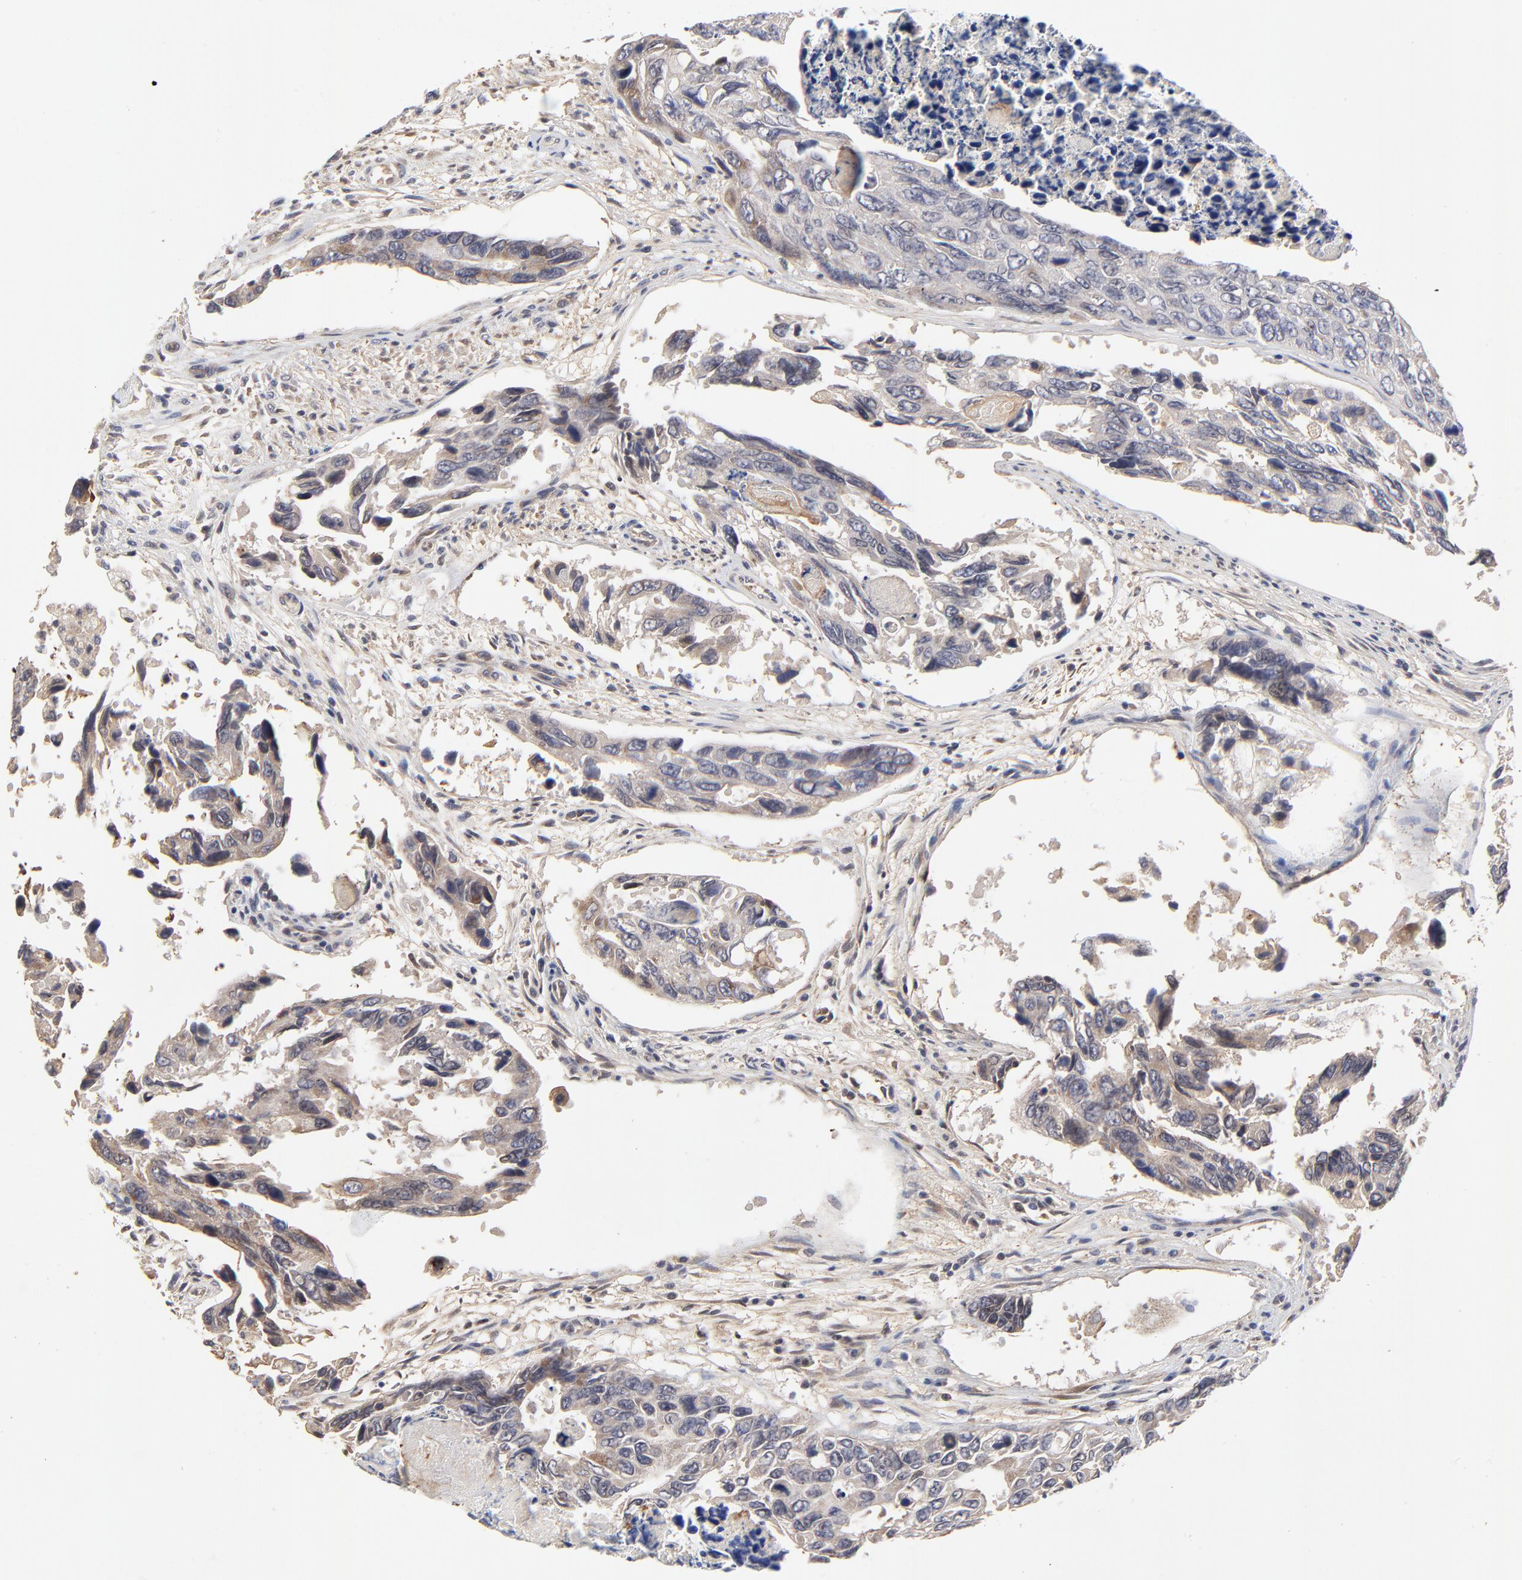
{"staining": {"intensity": "weak", "quantity": ">75%", "location": "cytoplasmic/membranous"}, "tissue": "colorectal cancer", "cell_type": "Tumor cells", "image_type": "cancer", "snomed": [{"axis": "morphology", "description": "Adenocarcinoma, NOS"}, {"axis": "topography", "description": "Colon"}], "caption": "Adenocarcinoma (colorectal) stained with DAB (3,3'-diaminobenzidine) immunohistochemistry (IHC) exhibits low levels of weak cytoplasmic/membranous staining in about >75% of tumor cells. Immunohistochemistry stains the protein of interest in brown and the nuclei are stained blue.", "gene": "ZNF157", "patient": {"sex": "female", "age": 86}}